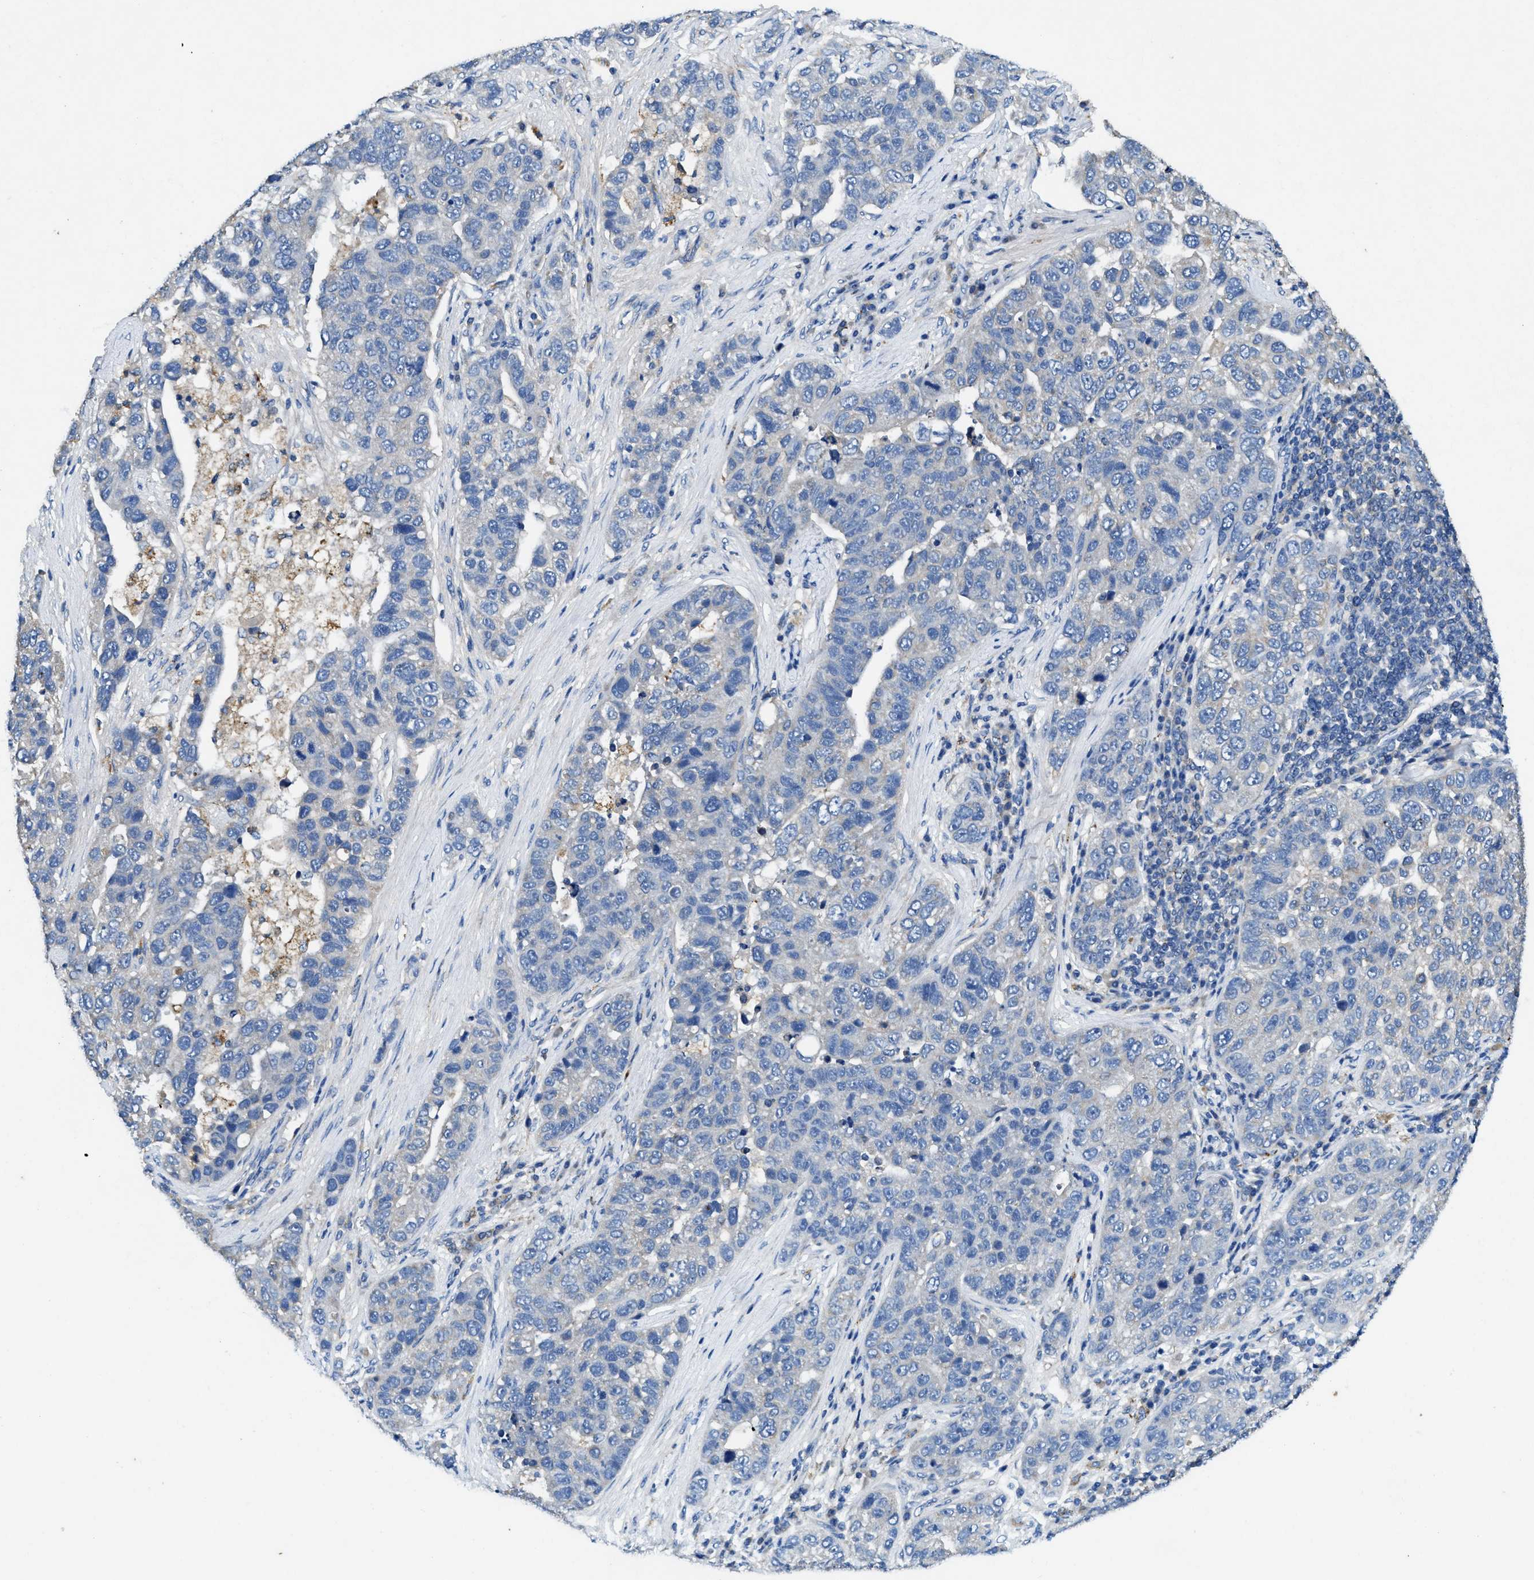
{"staining": {"intensity": "negative", "quantity": "none", "location": "none"}, "tissue": "pancreatic cancer", "cell_type": "Tumor cells", "image_type": "cancer", "snomed": [{"axis": "morphology", "description": "Adenocarcinoma, NOS"}, {"axis": "topography", "description": "Pancreas"}], "caption": "IHC of human adenocarcinoma (pancreatic) reveals no positivity in tumor cells. Nuclei are stained in blue.", "gene": "CDK15", "patient": {"sex": "female", "age": 61}}